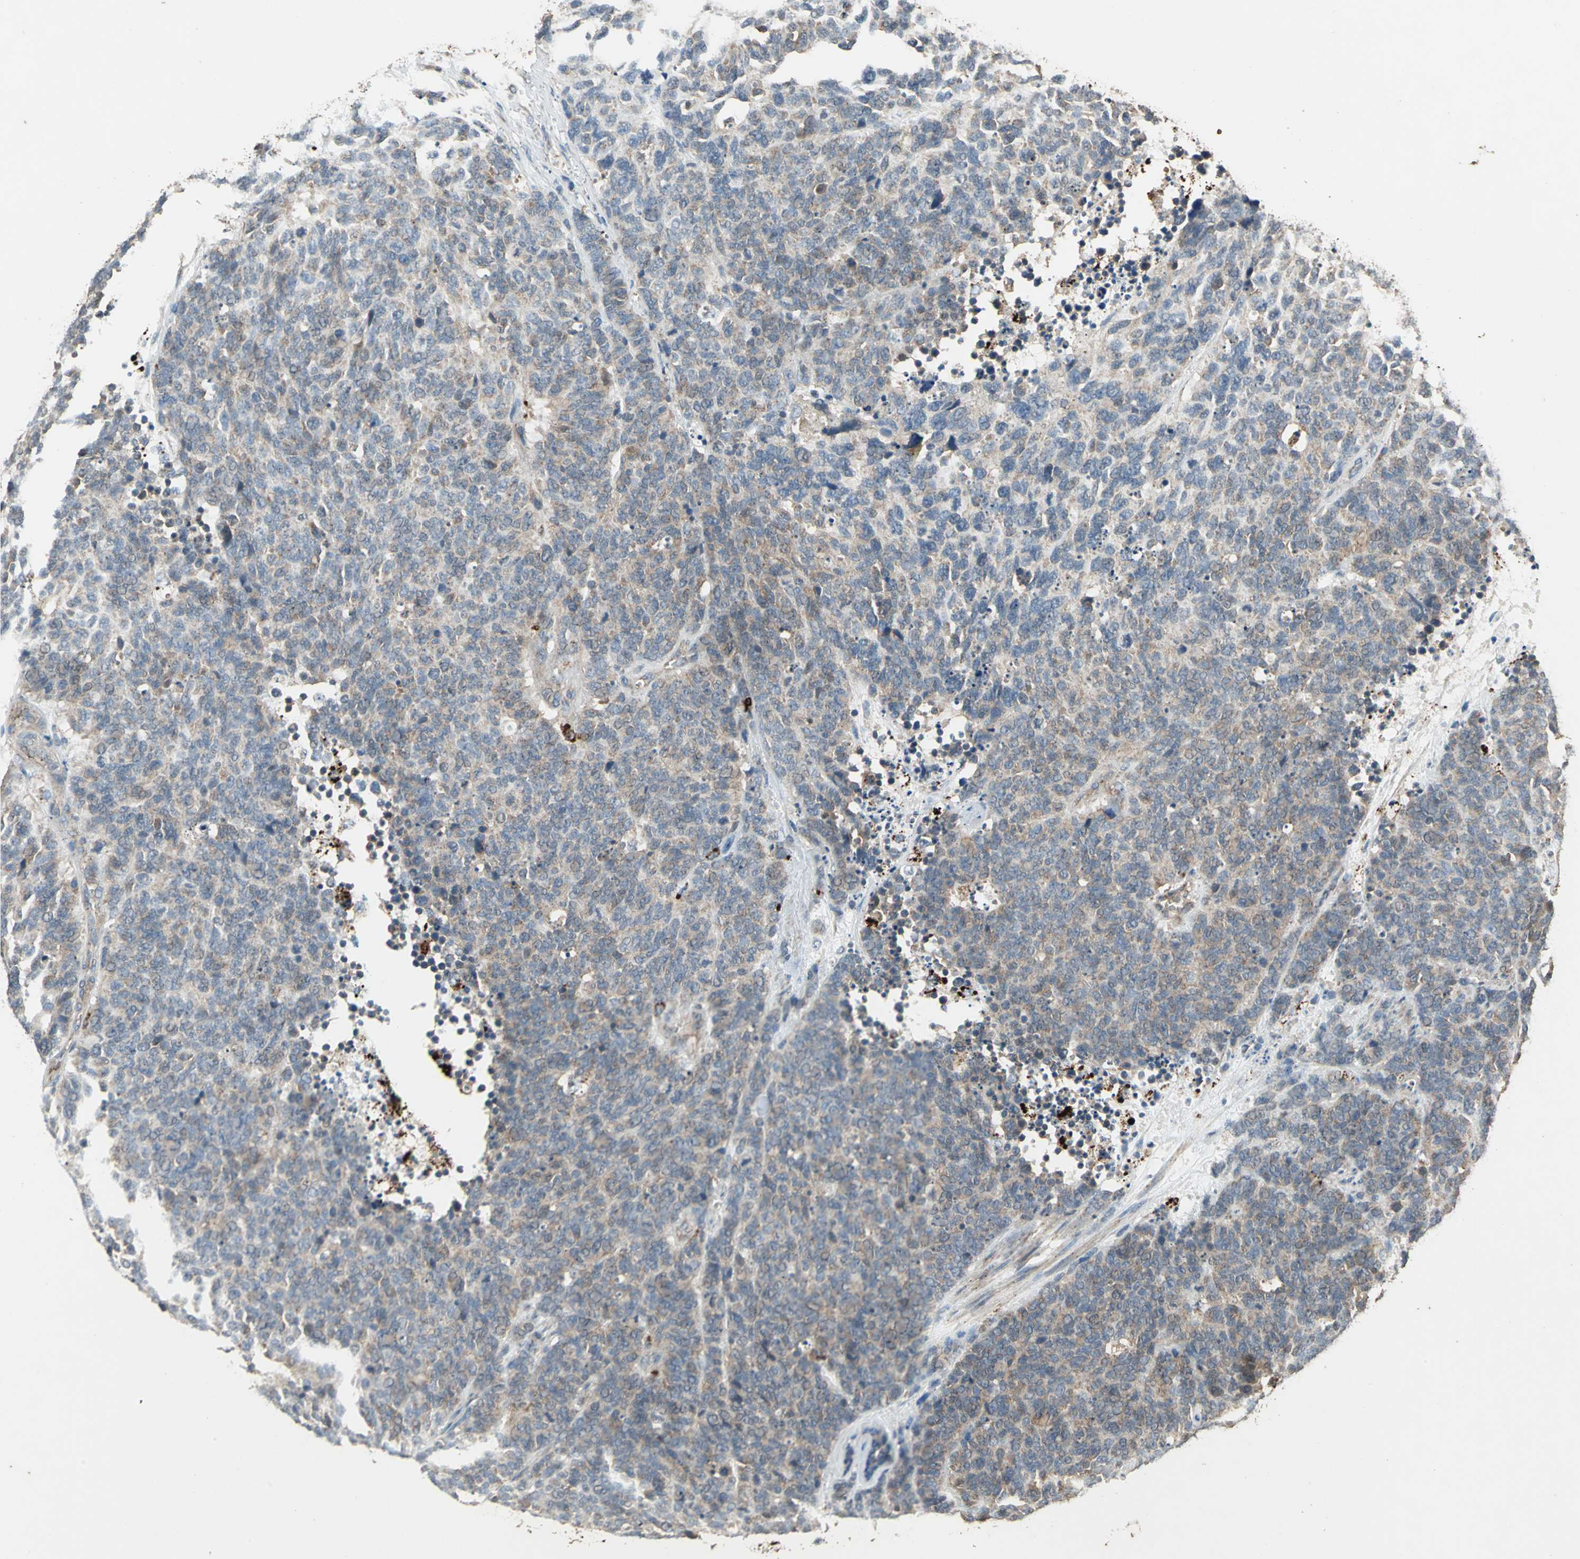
{"staining": {"intensity": "moderate", "quantity": "25%-75%", "location": "cytoplasmic/membranous"}, "tissue": "lung cancer", "cell_type": "Tumor cells", "image_type": "cancer", "snomed": [{"axis": "morphology", "description": "Neoplasm, malignant, NOS"}, {"axis": "topography", "description": "Lung"}], "caption": "A photomicrograph of lung cancer (neoplasm (malignant)) stained for a protein exhibits moderate cytoplasmic/membranous brown staining in tumor cells.", "gene": "POLRMT", "patient": {"sex": "female", "age": 58}}